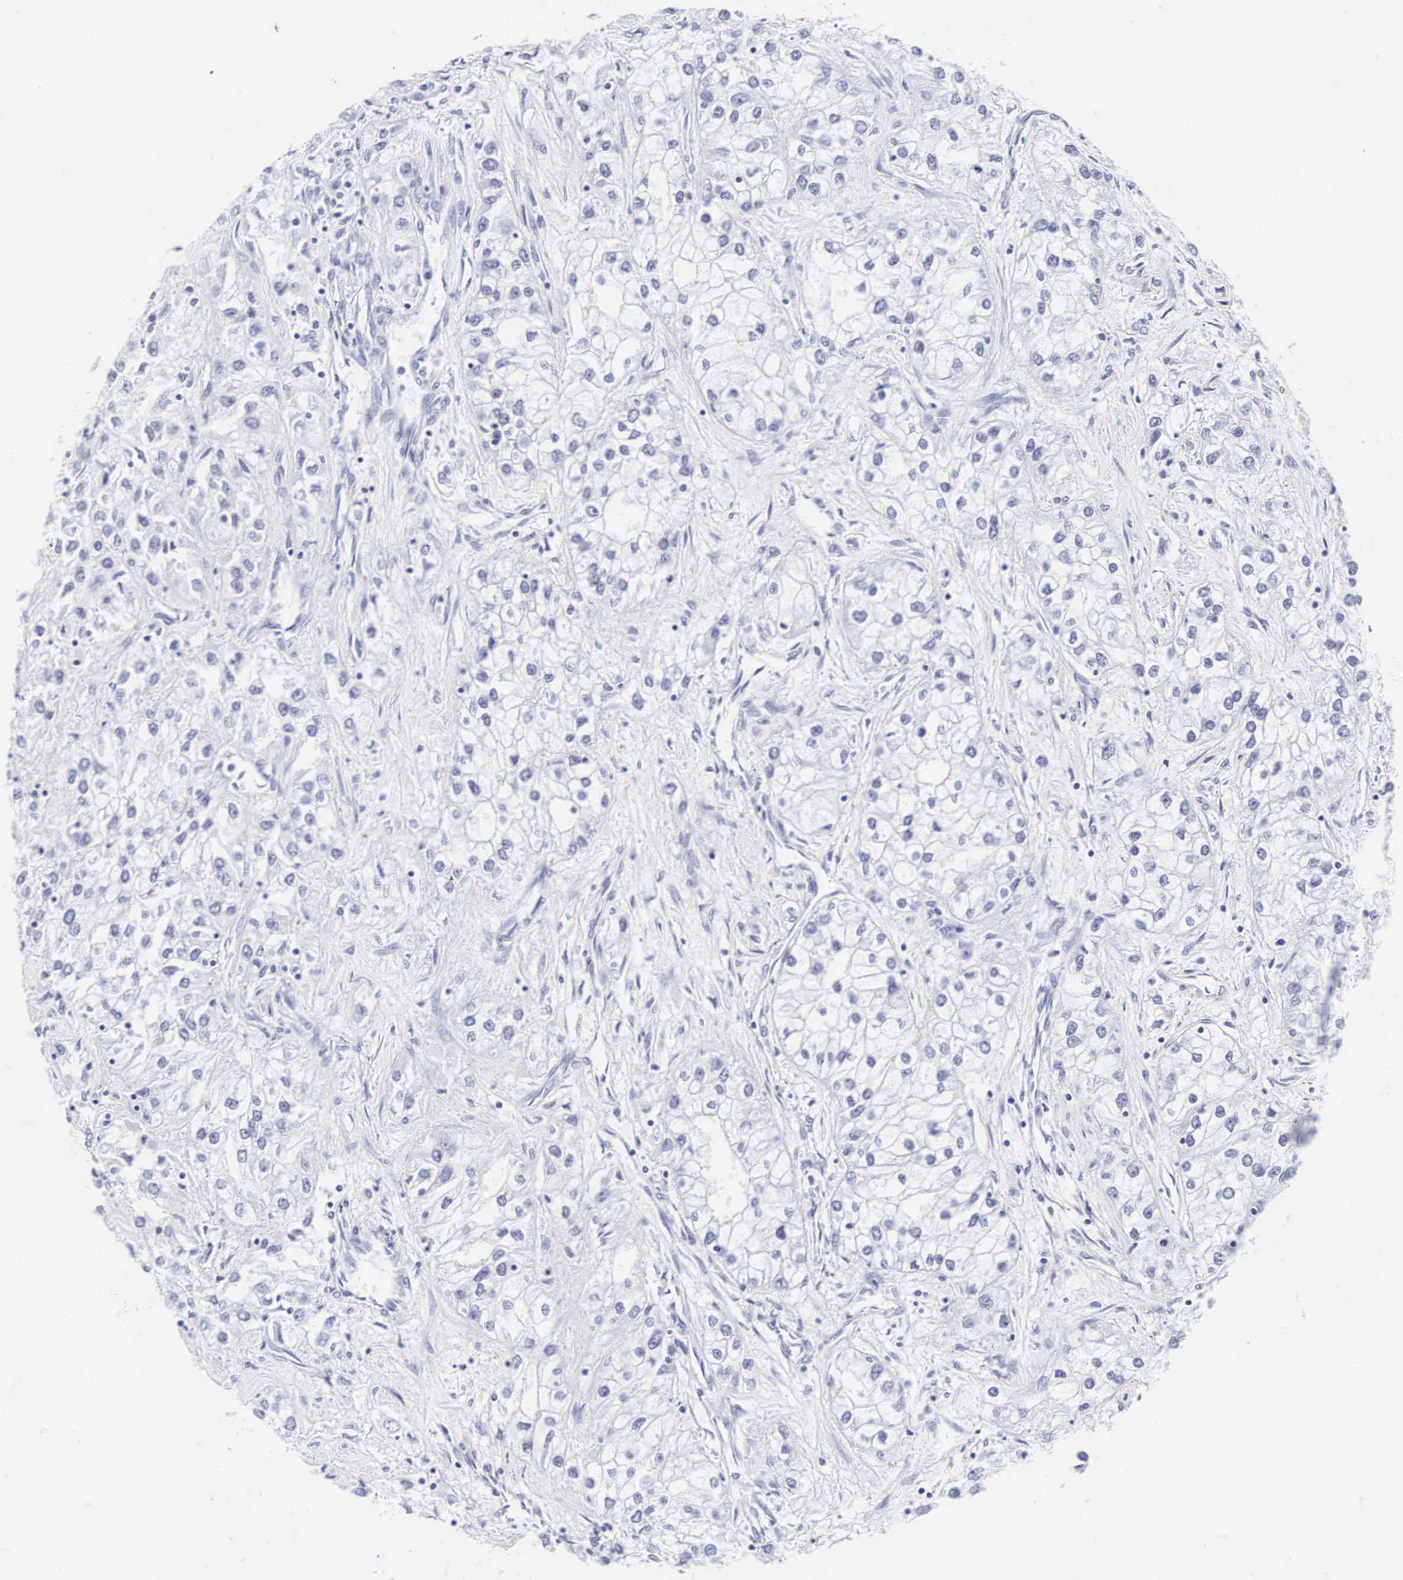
{"staining": {"intensity": "negative", "quantity": "none", "location": "none"}, "tissue": "renal cancer", "cell_type": "Tumor cells", "image_type": "cancer", "snomed": [{"axis": "morphology", "description": "Adenocarcinoma, NOS"}, {"axis": "topography", "description": "Kidney"}], "caption": "IHC micrograph of neoplastic tissue: human renal cancer (adenocarcinoma) stained with DAB (3,3'-diaminobenzidine) displays no significant protein positivity in tumor cells. (IHC, brightfield microscopy, high magnification).", "gene": "INS", "patient": {"sex": "male", "age": 57}}